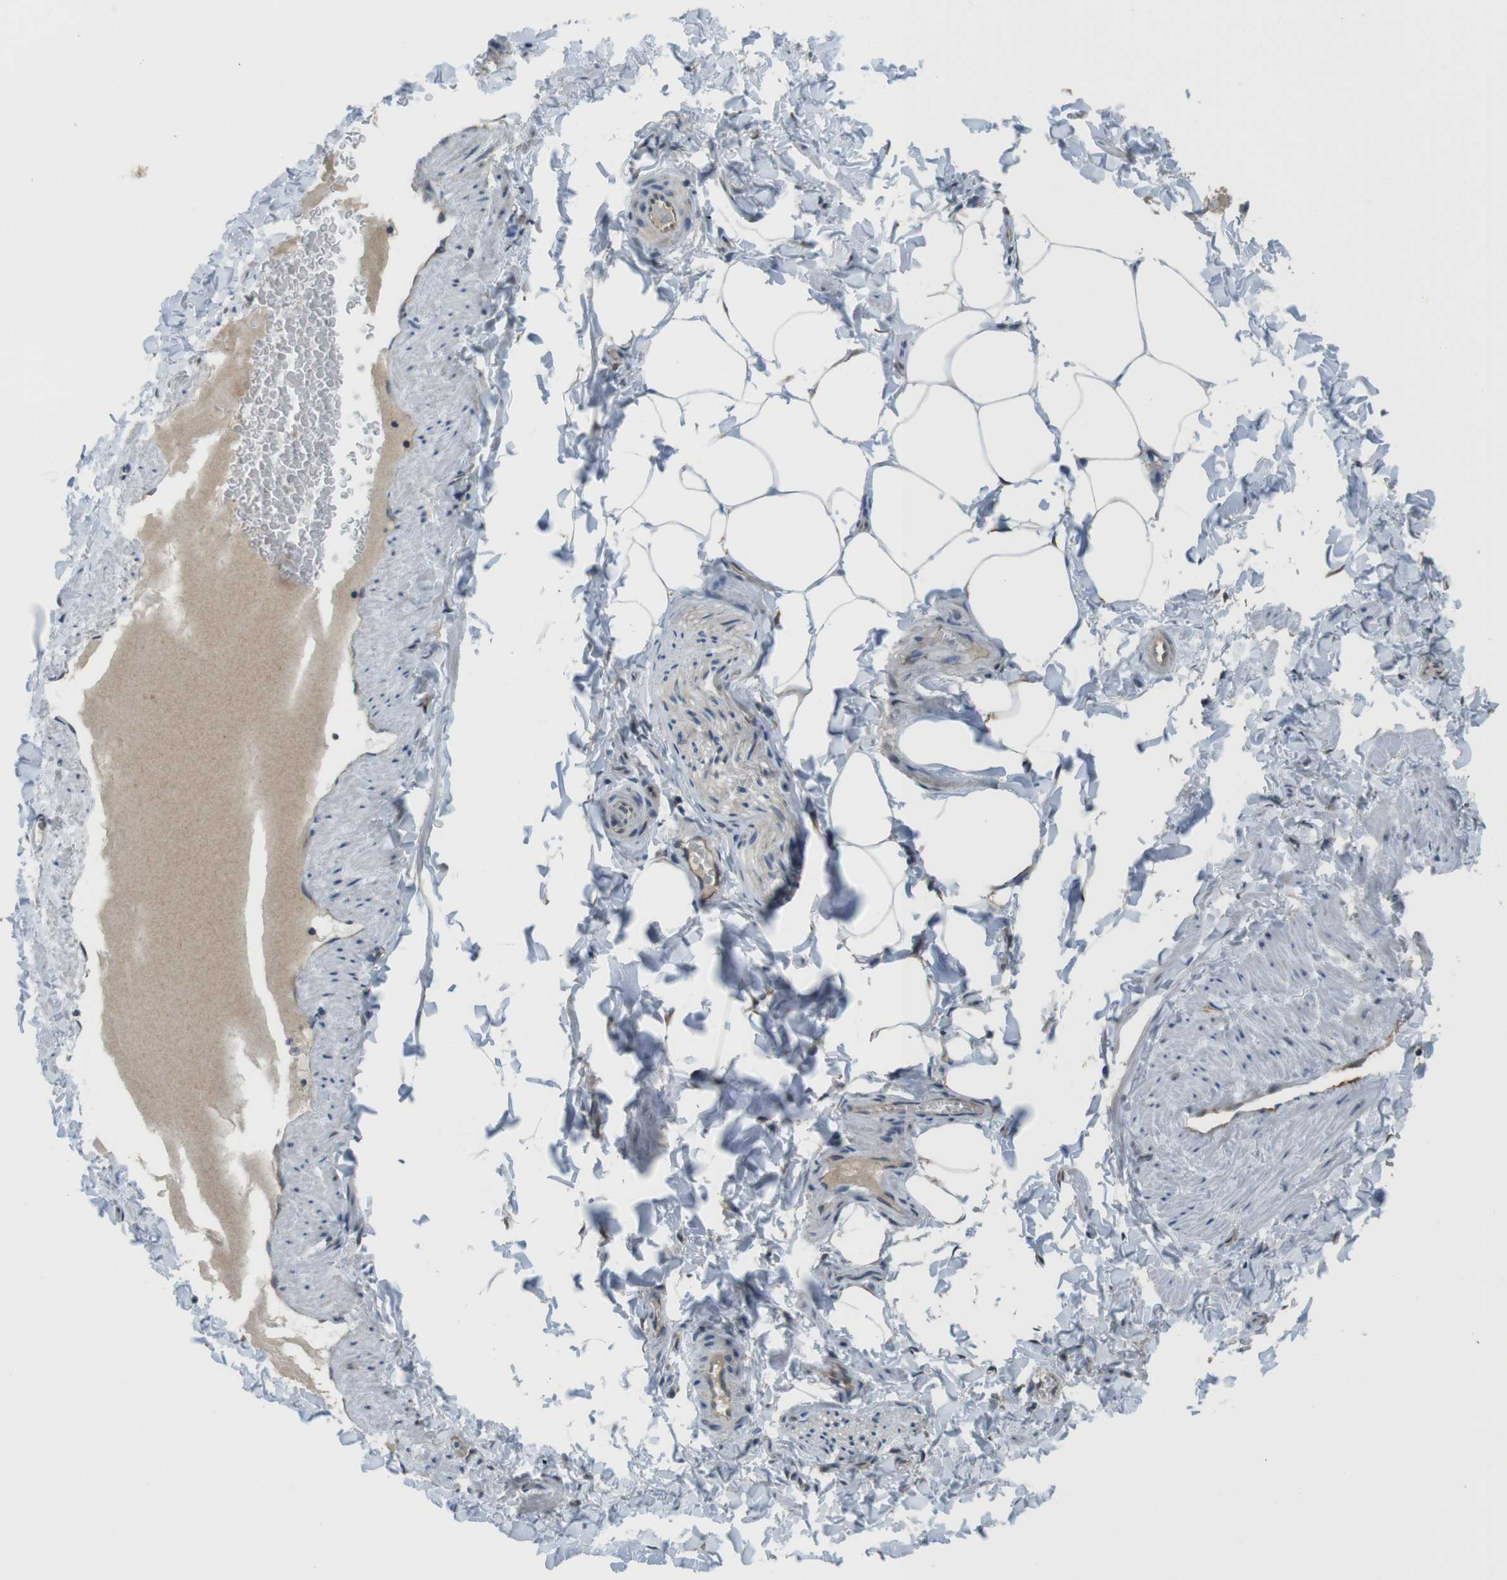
{"staining": {"intensity": "weak", "quantity": "25%-75%", "location": "cytoplasmic/membranous"}, "tissue": "adipose tissue", "cell_type": "Adipocytes", "image_type": "normal", "snomed": [{"axis": "morphology", "description": "Normal tissue, NOS"}, {"axis": "topography", "description": "Vascular tissue"}], "caption": "A brown stain highlights weak cytoplasmic/membranous positivity of a protein in adipocytes of unremarkable adipose tissue.", "gene": "ABHD15", "patient": {"sex": "male", "age": 41}}